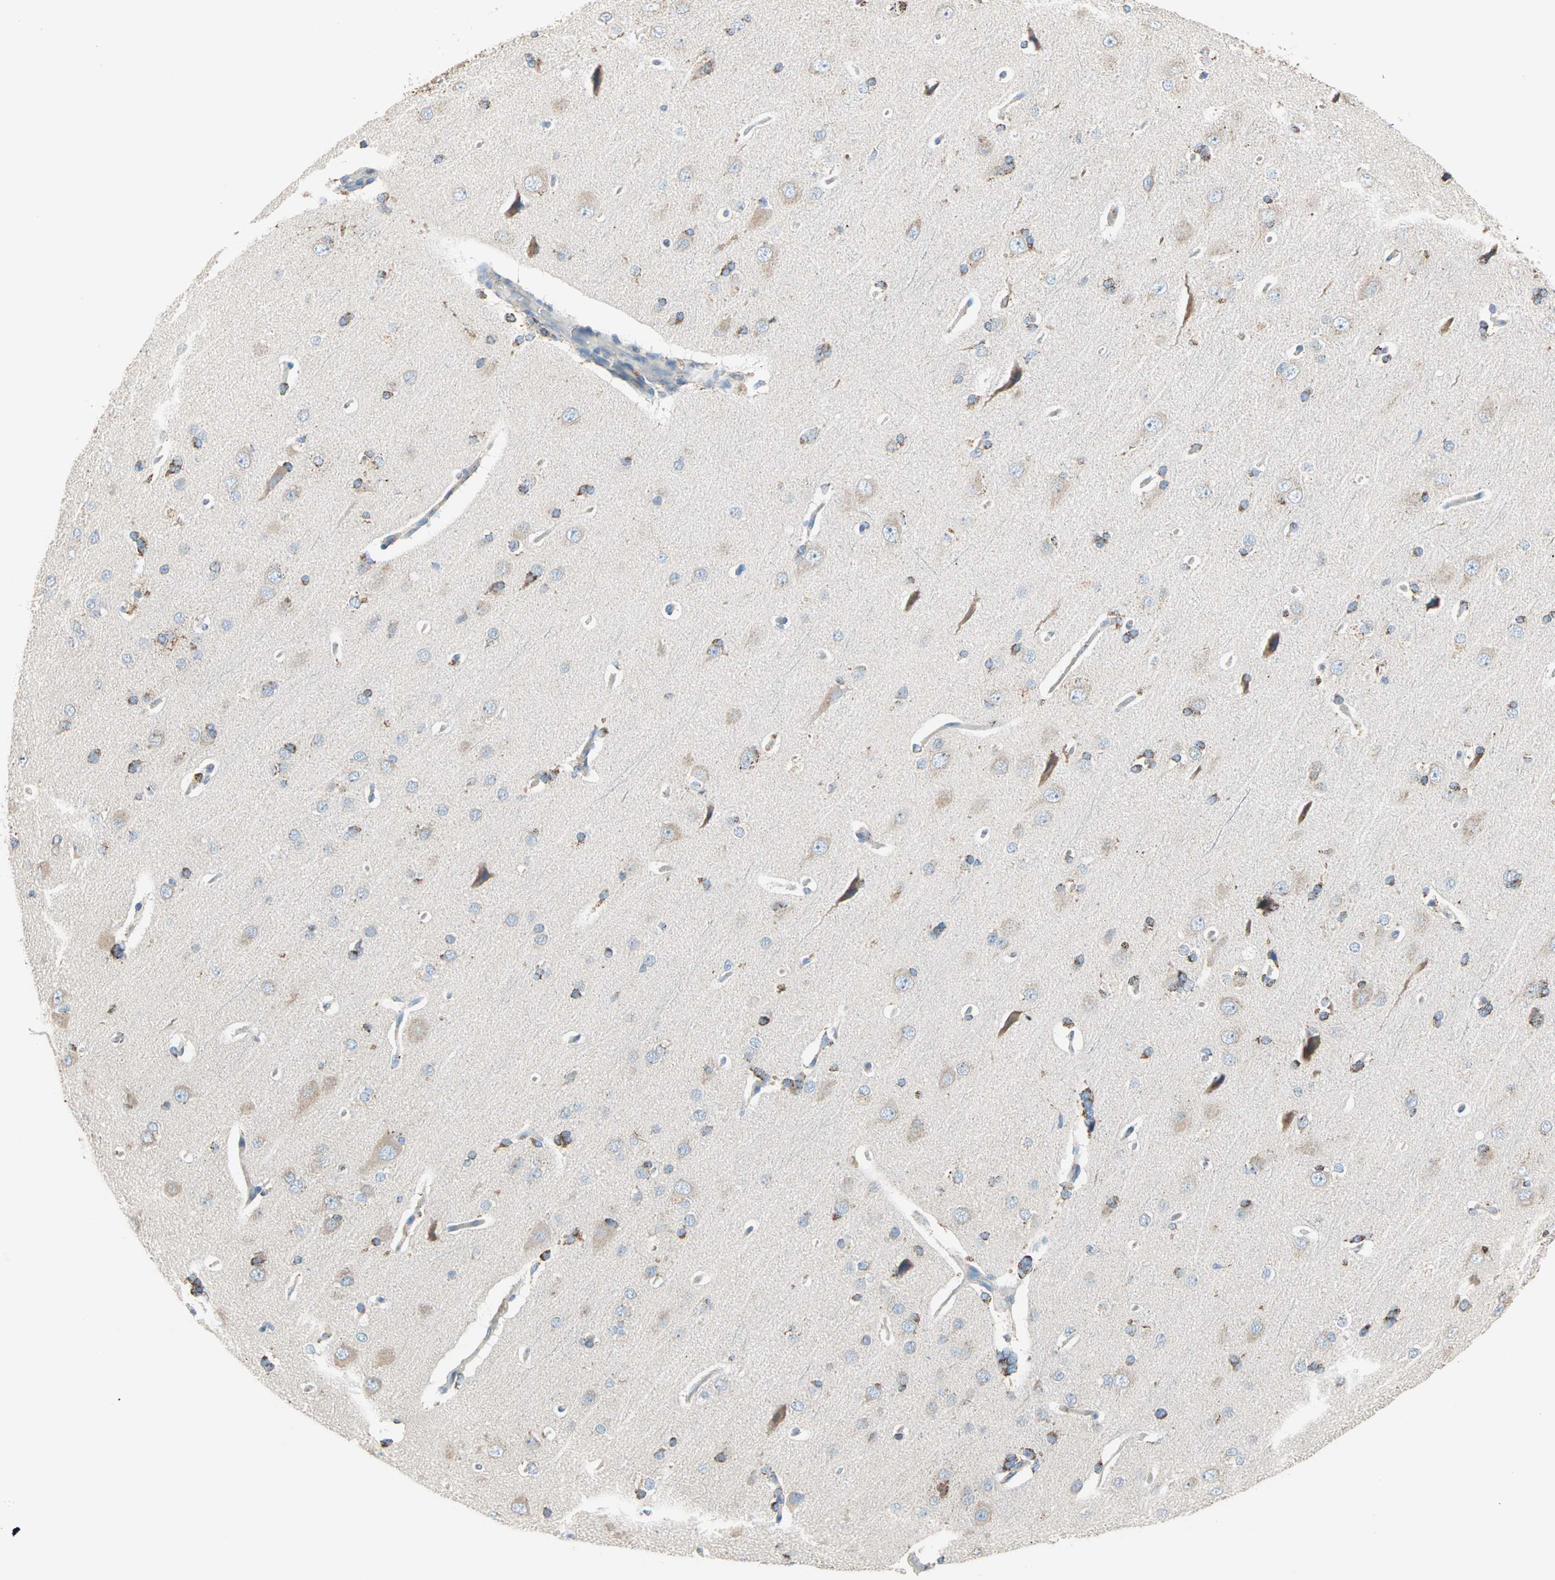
{"staining": {"intensity": "negative", "quantity": "none", "location": "none"}, "tissue": "cerebral cortex", "cell_type": "Endothelial cells", "image_type": "normal", "snomed": [{"axis": "morphology", "description": "Normal tissue, NOS"}, {"axis": "topography", "description": "Cerebral cortex"}], "caption": "This is a image of IHC staining of normal cerebral cortex, which shows no positivity in endothelial cells. (Brightfield microscopy of DAB immunohistochemistry at high magnification).", "gene": "TST", "patient": {"sex": "male", "age": 62}}